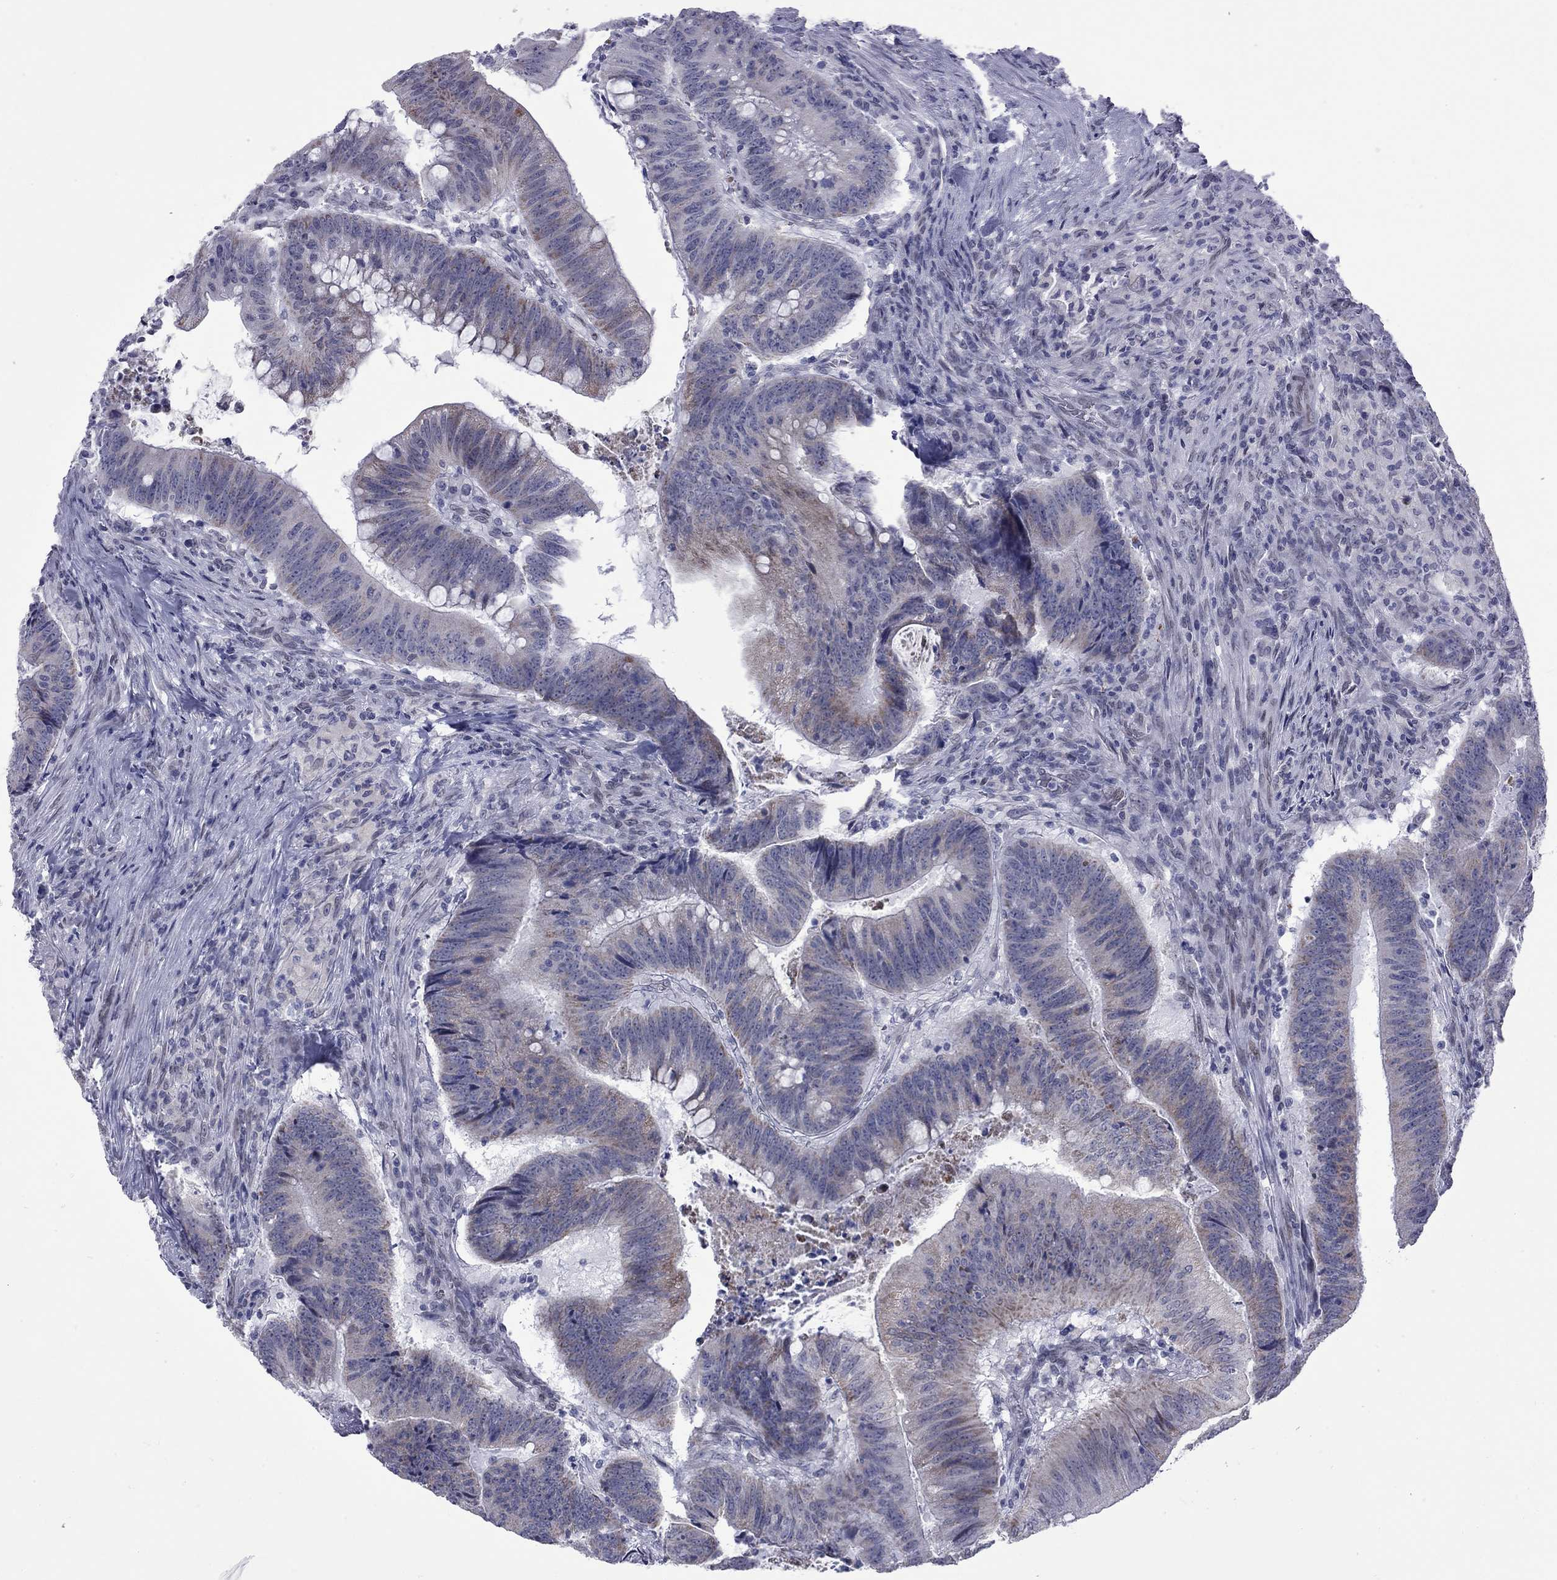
{"staining": {"intensity": "weak", "quantity": "<25%", "location": "cytoplasmic/membranous"}, "tissue": "colorectal cancer", "cell_type": "Tumor cells", "image_type": "cancer", "snomed": [{"axis": "morphology", "description": "Adenocarcinoma, NOS"}, {"axis": "topography", "description": "Colon"}], "caption": "The immunohistochemistry histopathology image has no significant expression in tumor cells of colorectal cancer (adenocarcinoma) tissue.", "gene": "CLTCL1", "patient": {"sex": "female", "age": 87}}